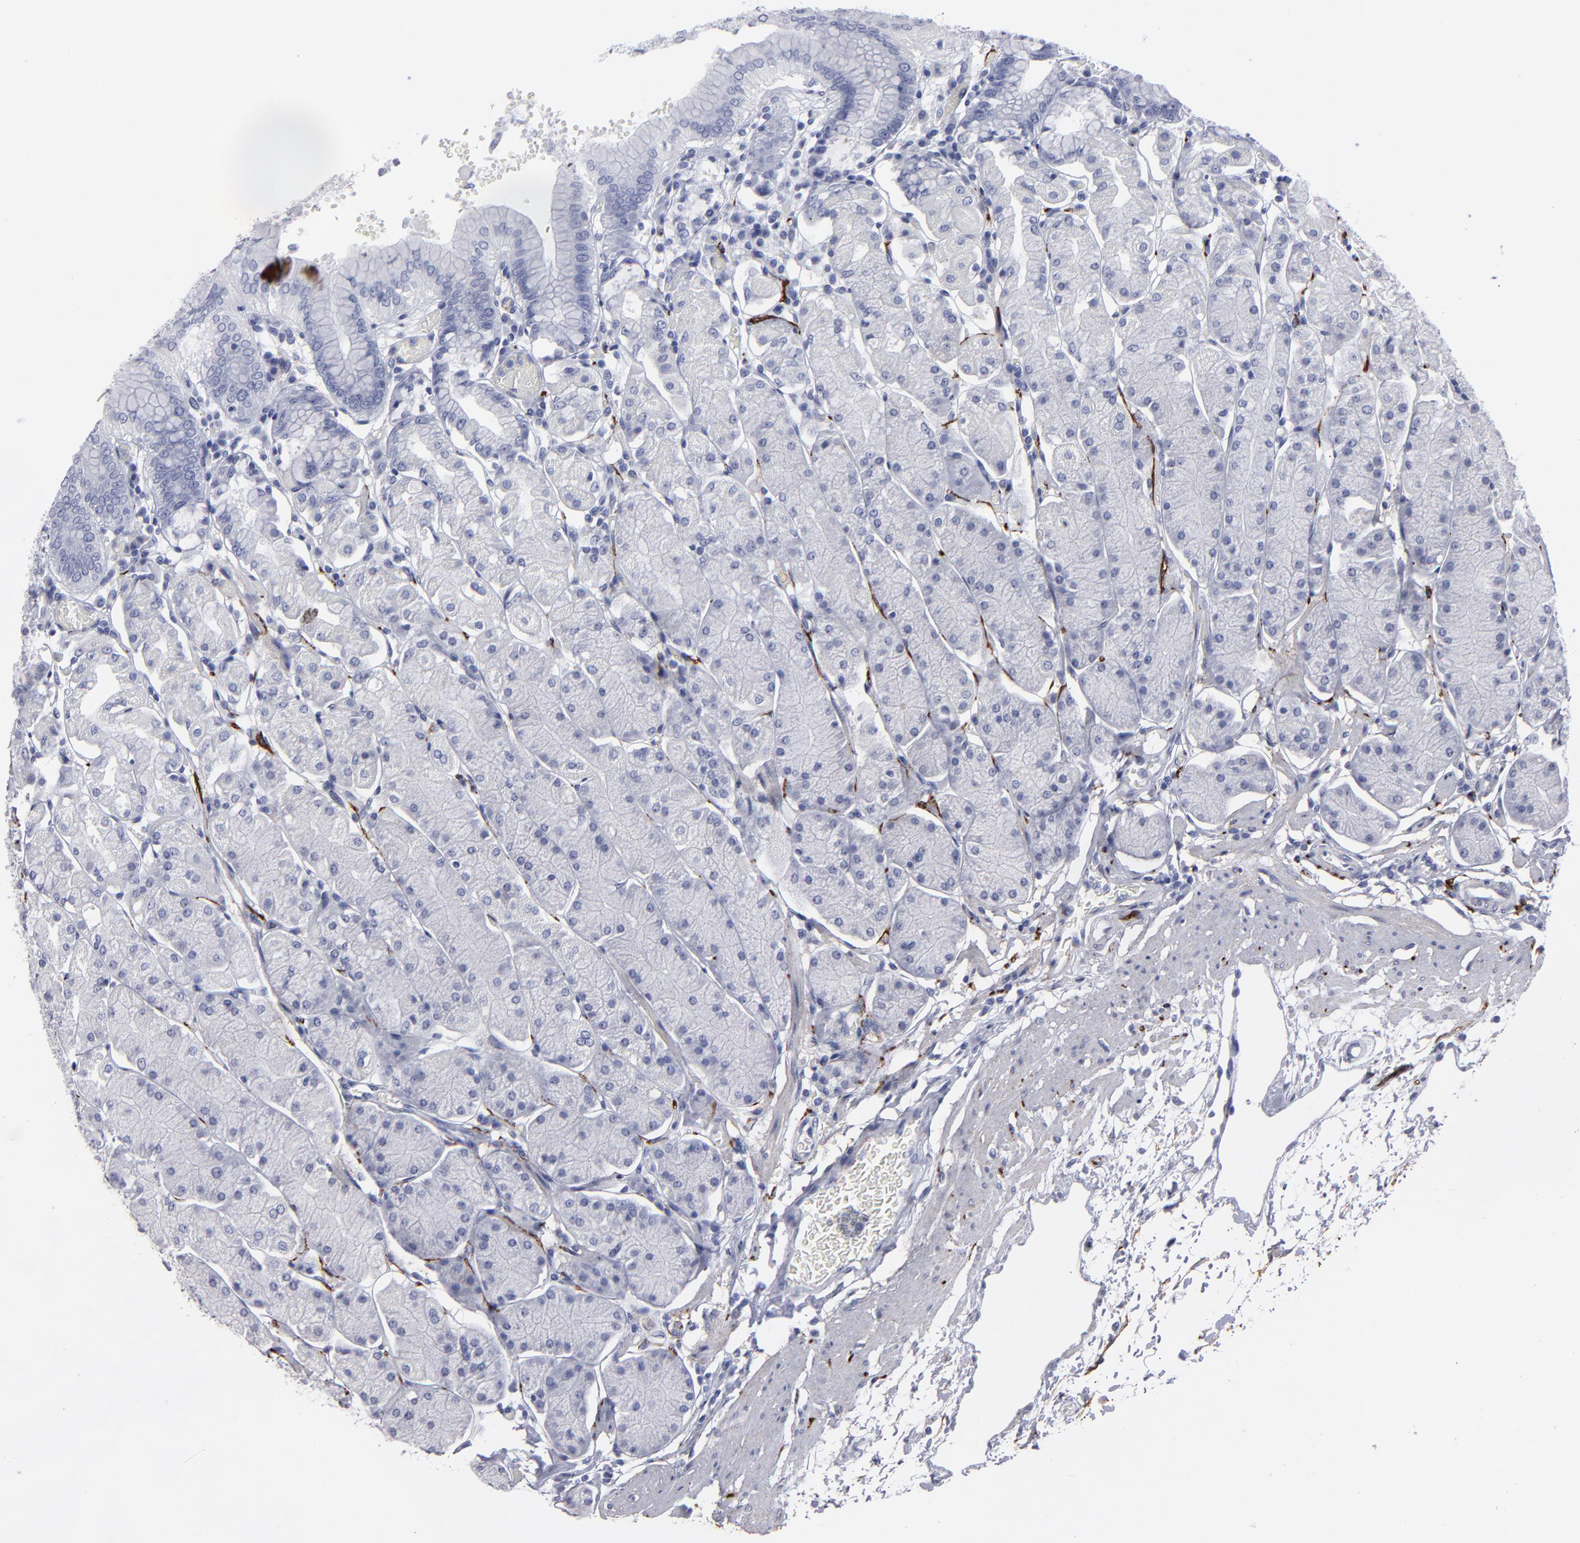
{"staining": {"intensity": "negative", "quantity": "none", "location": "none"}, "tissue": "stomach", "cell_type": "Glandular cells", "image_type": "normal", "snomed": [{"axis": "morphology", "description": "Normal tissue, NOS"}, {"axis": "topography", "description": "Stomach, upper"}, {"axis": "topography", "description": "Stomach"}], "caption": "A high-resolution histopathology image shows IHC staining of unremarkable stomach, which reveals no significant staining in glandular cells.", "gene": "CADM3", "patient": {"sex": "male", "age": 76}}